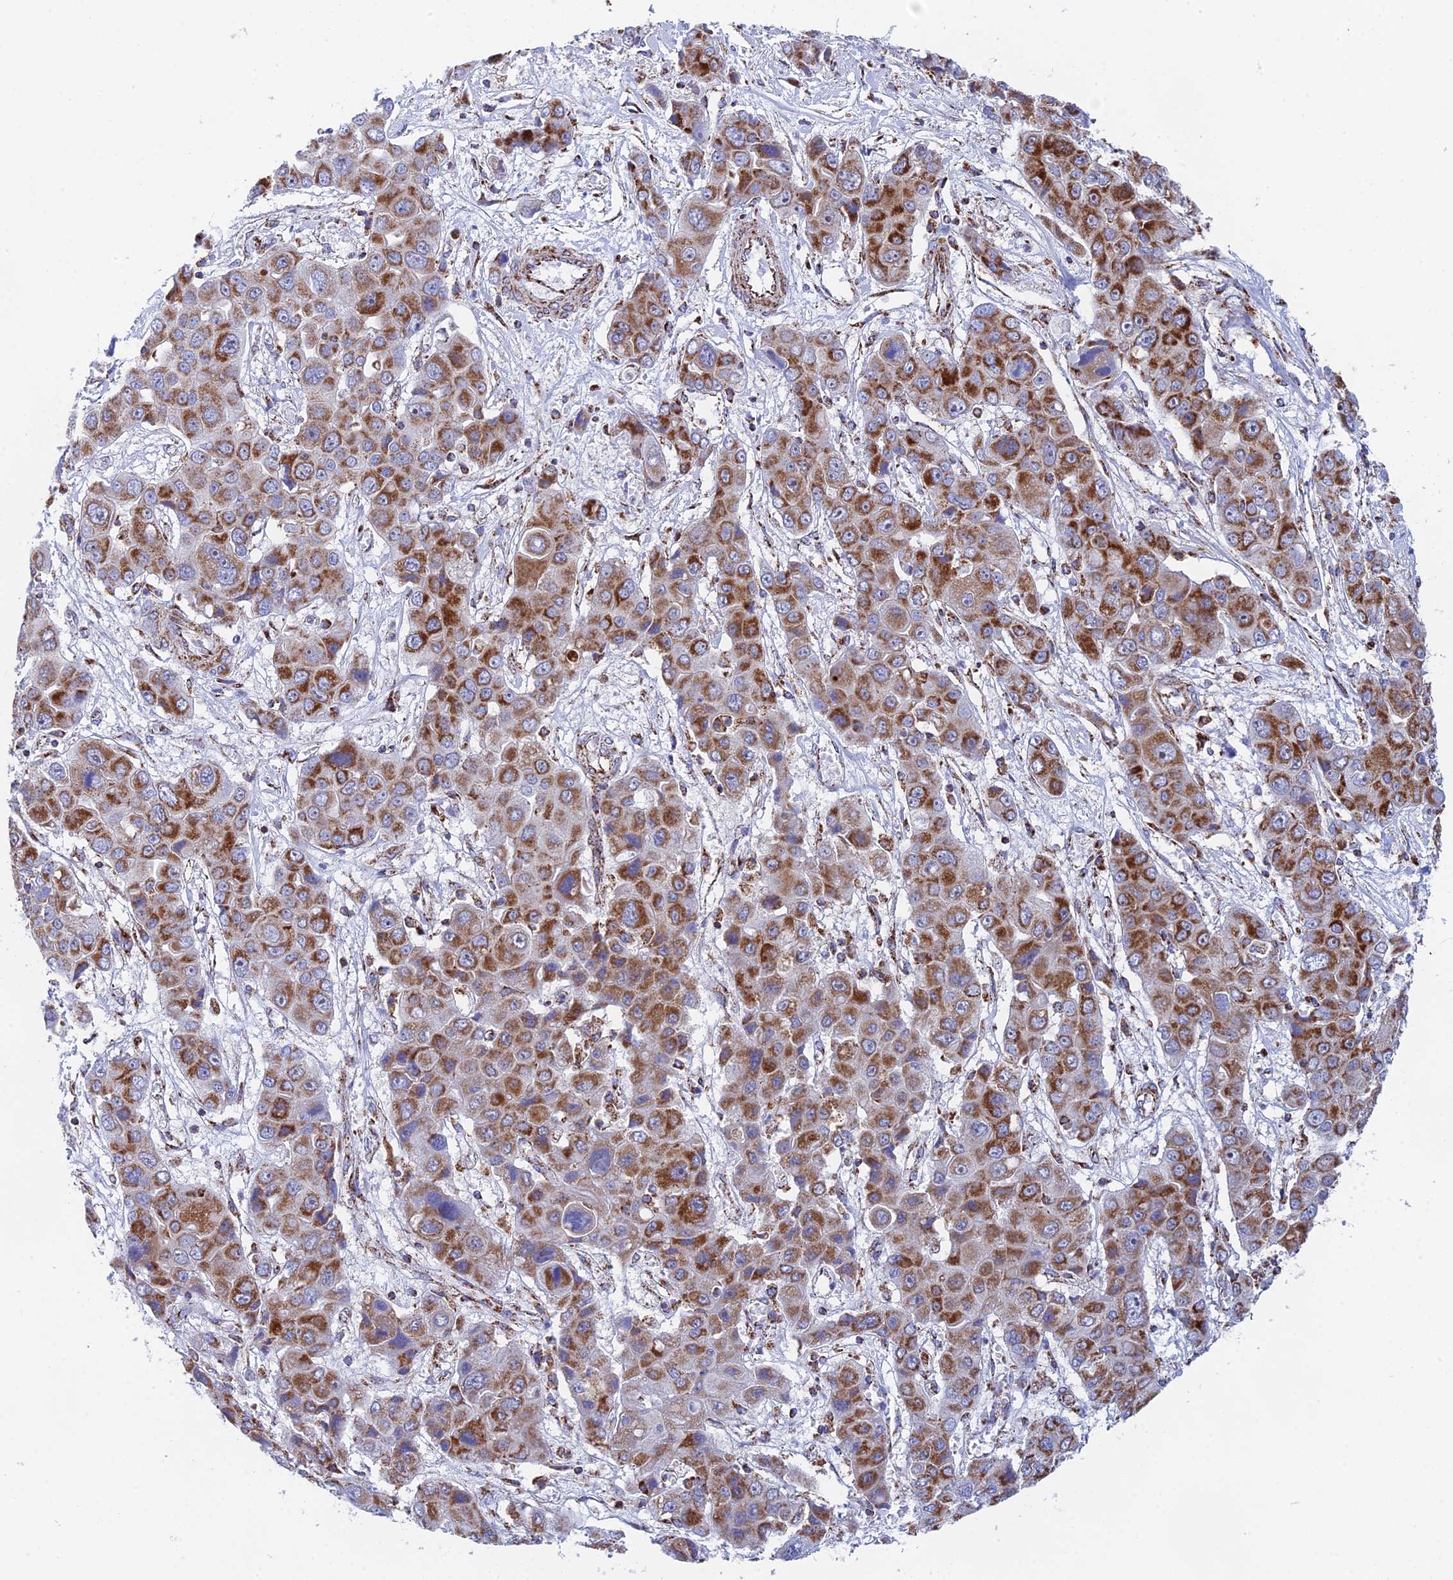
{"staining": {"intensity": "strong", "quantity": ">75%", "location": "cytoplasmic/membranous"}, "tissue": "liver cancer", "cell_type": "Tumor cells", "image_type": "cancer", "snomed": [{"axis": "morphology", "description": "Cholangiocarcinoma"}, {"axis": "topography", "description": "Liver"}], "caption": "There is high levels of strong cytoplasmic/membranous staining in tumor cells of liver cancer, as demonstrated by immunohistochemical staining (brown color).", "gene": "NDUFA5", "patient": {"sex": "male", "age": 67}}